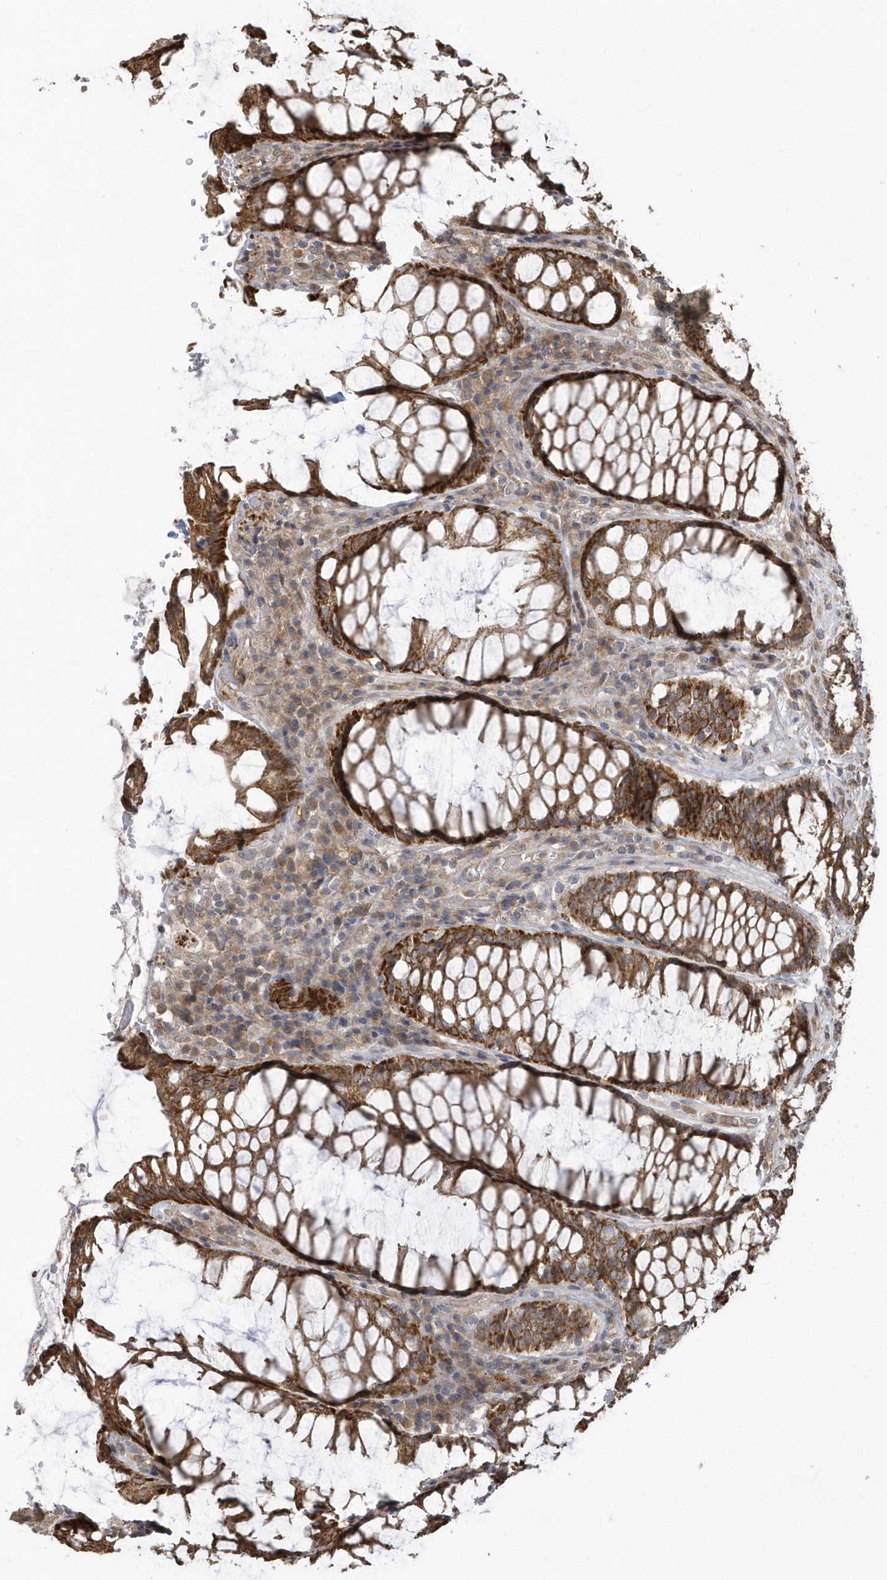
{"staining": {"intensity": "strong", "quantity": ">75%", "location": "cytoplasmic/membranous"}, "tissue": "rectum", "cell_type": "Glandular cells", "image_type": "normal", "snomed": [{"axis": "morphology", "description": "Normal tissue, NOS"}, {"axis": "topography", "description": "Rectum"}], "caption": "Protein staining demonstrates strong cytoplasmic/membranous staining in approximately >75% of glandular cells in normal rectum. The protein is stained brown, and the nuclei are stained in blue (DAB (3,3'-diaminobenzidine) IHC with brightfield microscopy, high magnification).", "gene": "HERPUD1", "patient": {"sex": "male", "age": 64}}